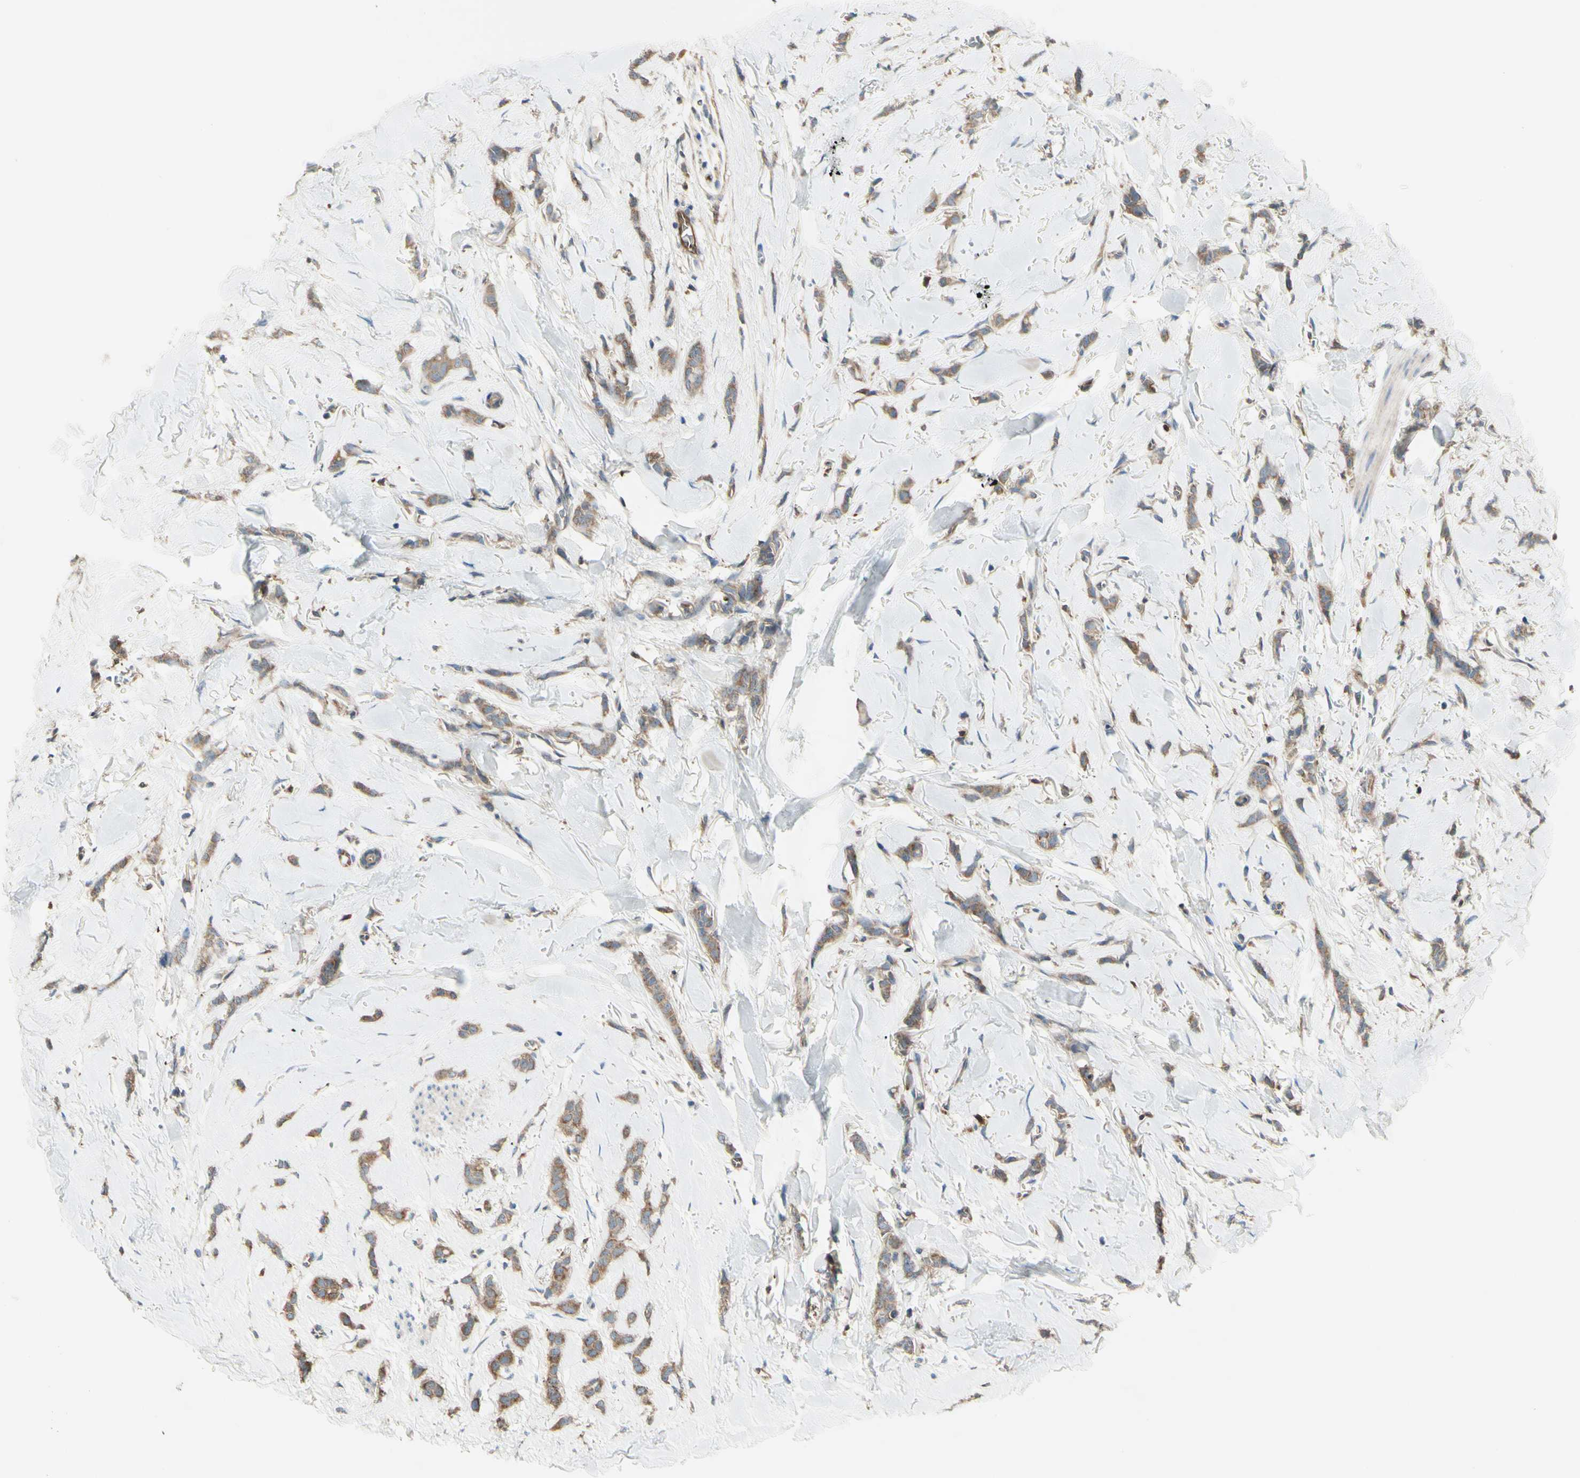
{"staining": {"intensity": "moderate", "quantity": ">75%", "location": "cytoplasmic/membranous"}, "tissue": "breast cancer", "cell_type": "Tumor cells", "image_type": "cancer", "snomed": [{"axis": "morphology", "description": "Lobular carcinoma"}, {"axis": "topography", "description": "Skin"}, {"axis": "topography", "description": "Breast"}], "caption": "Moderate cytoplasmic/membranous protein staining is seen in approximately >75% of tumor cells in breast lobular carcinoma.", "gene": "IGSF9B", "patient": {"sex": "female", "age": 46}}